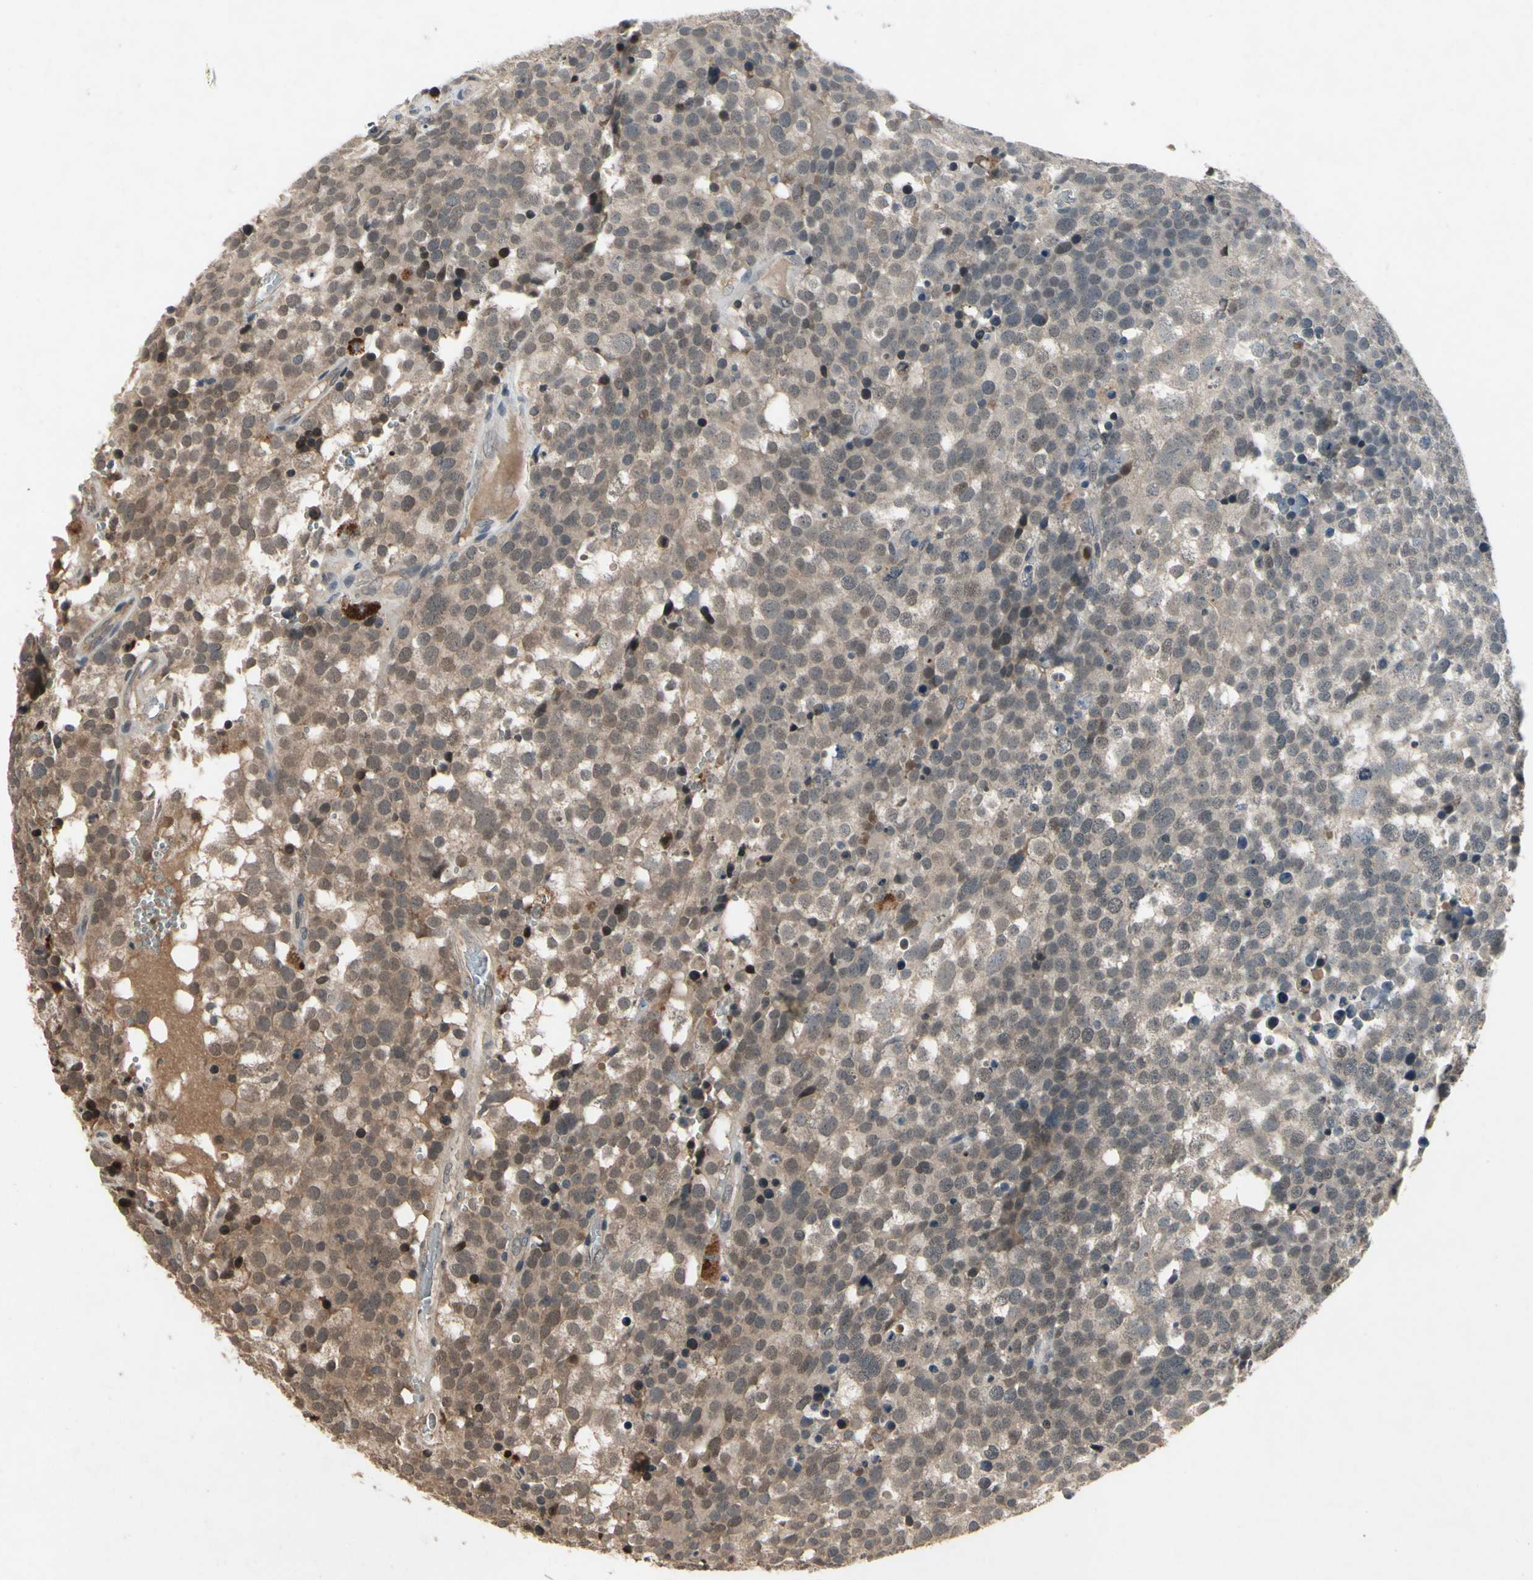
{"staining": {"intensity": "moderate", "quantity": ">75%", "location": "cytoplasmic/membranous,nuclear"}, "tissue": "testis cancer", "cell_type": "Tumor cells", "image_type": "cancer", "snomed": [{"axis": "morphology", "description": "Seminoma, NOS"}, {"axis": "topography", "description": "Testis"}], "caption": "Testis cancer (seminoma) tissue demonstrates moderate cytoplasmic/membranous and nuclear positivity in about >75% of tumor cells", "gene": "DPY19L3", "patient": {"sex": "male", "age": 71}}